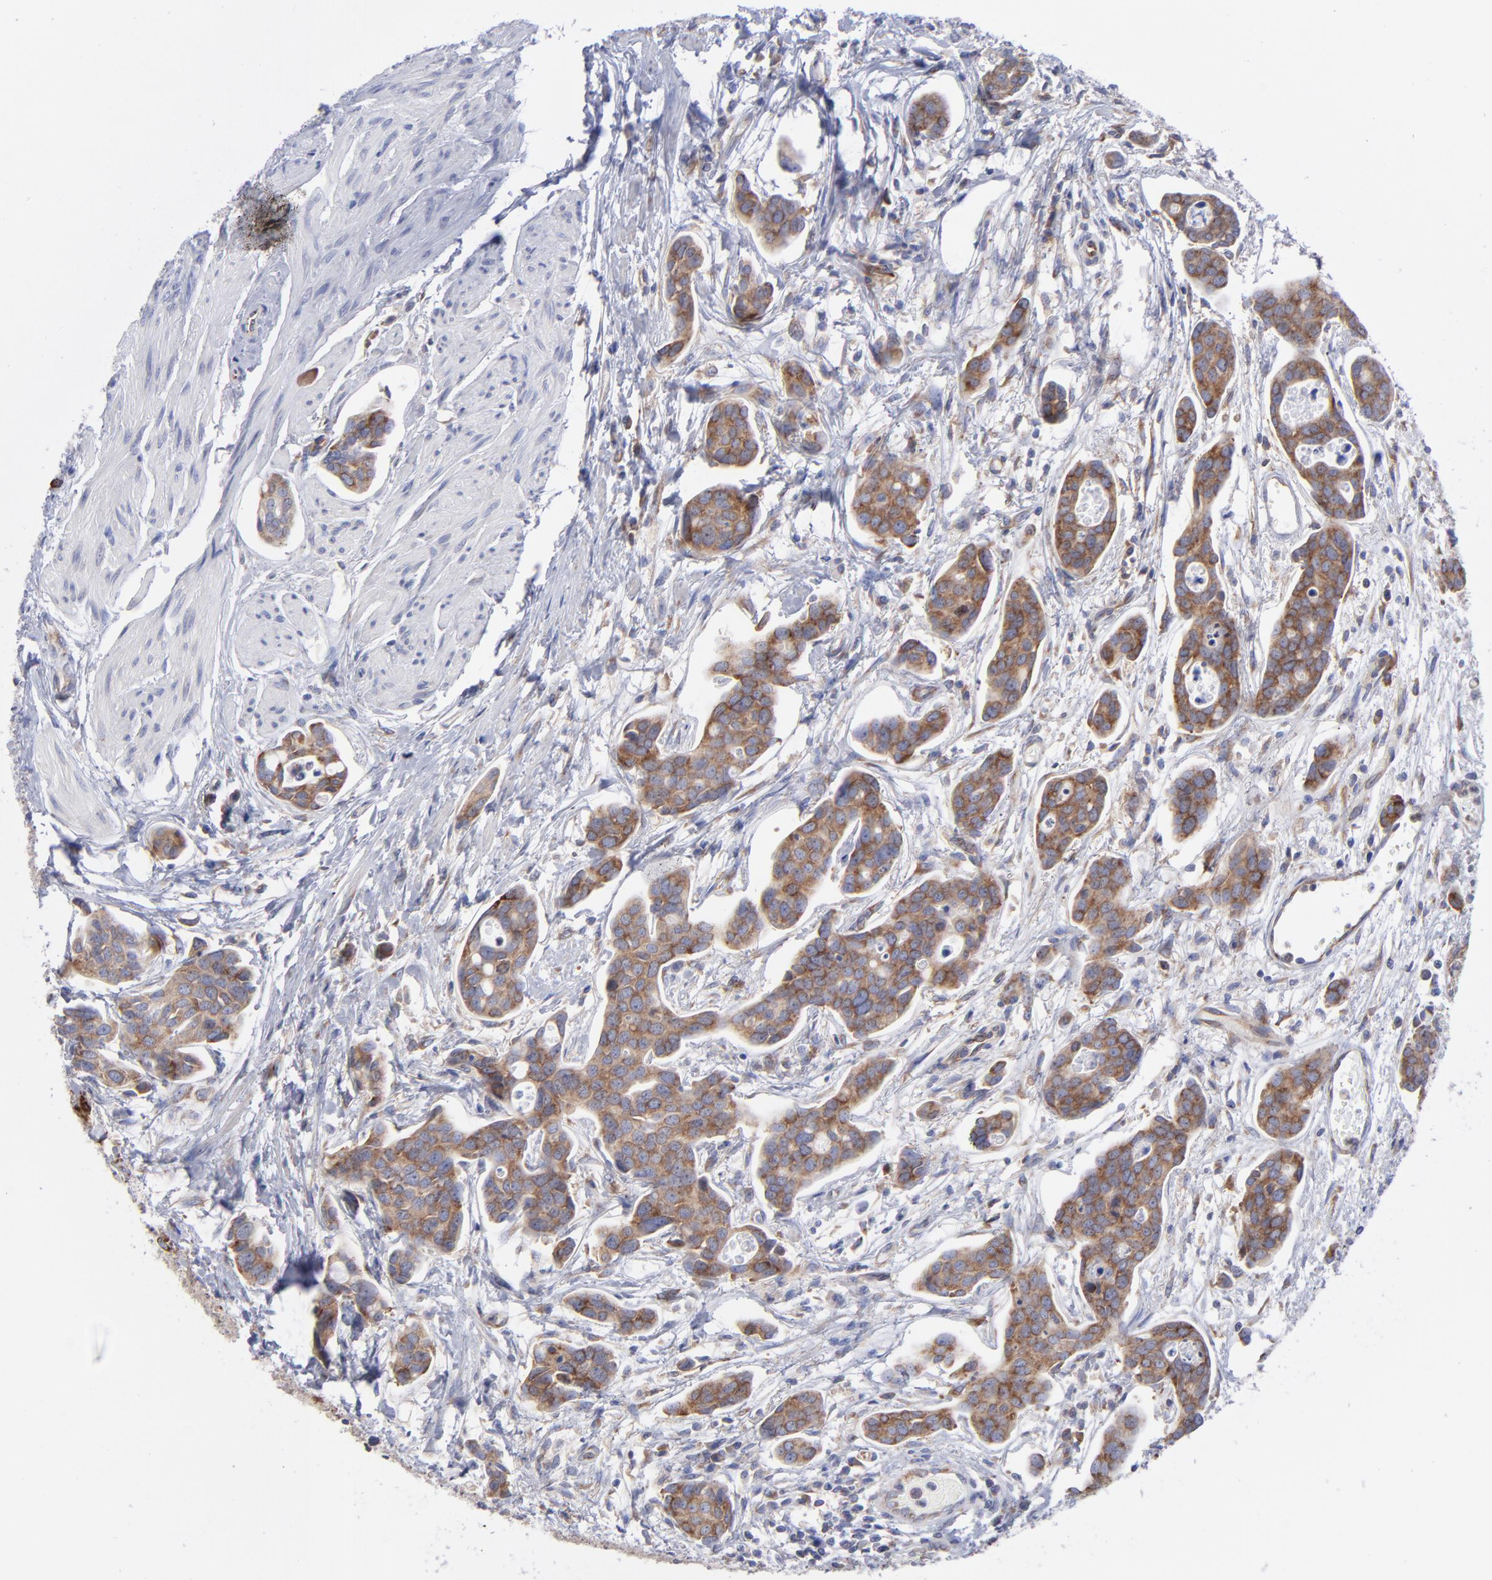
{"staining": {"intensity": "moderate", "quantity": ">75%", "location": "cytoplasmic/membranous"}, "tissue": "urothelial cancer", "cell_type": "Tumor cells", "image_type": "cancer", "snomed": [{"axis": "morphology", "description": "Urothelial carcinoma, High grade"}, {"axis": "topography", "description": "Urinary bladder"}], "caption": "IHC (DAB) staining of human urothelial carcinoma (high-grade) demonstrates moderate cytoplasmic/membranous protein expression in approximately >75% of tumor cells. The protein of interest is stained brown, and the nuclei are stained in blue (DAB IHC with brightfield microscopy, high magnification).", "gene": "EIF2AK2", "patient": {"sex": "male", "age": 78}}